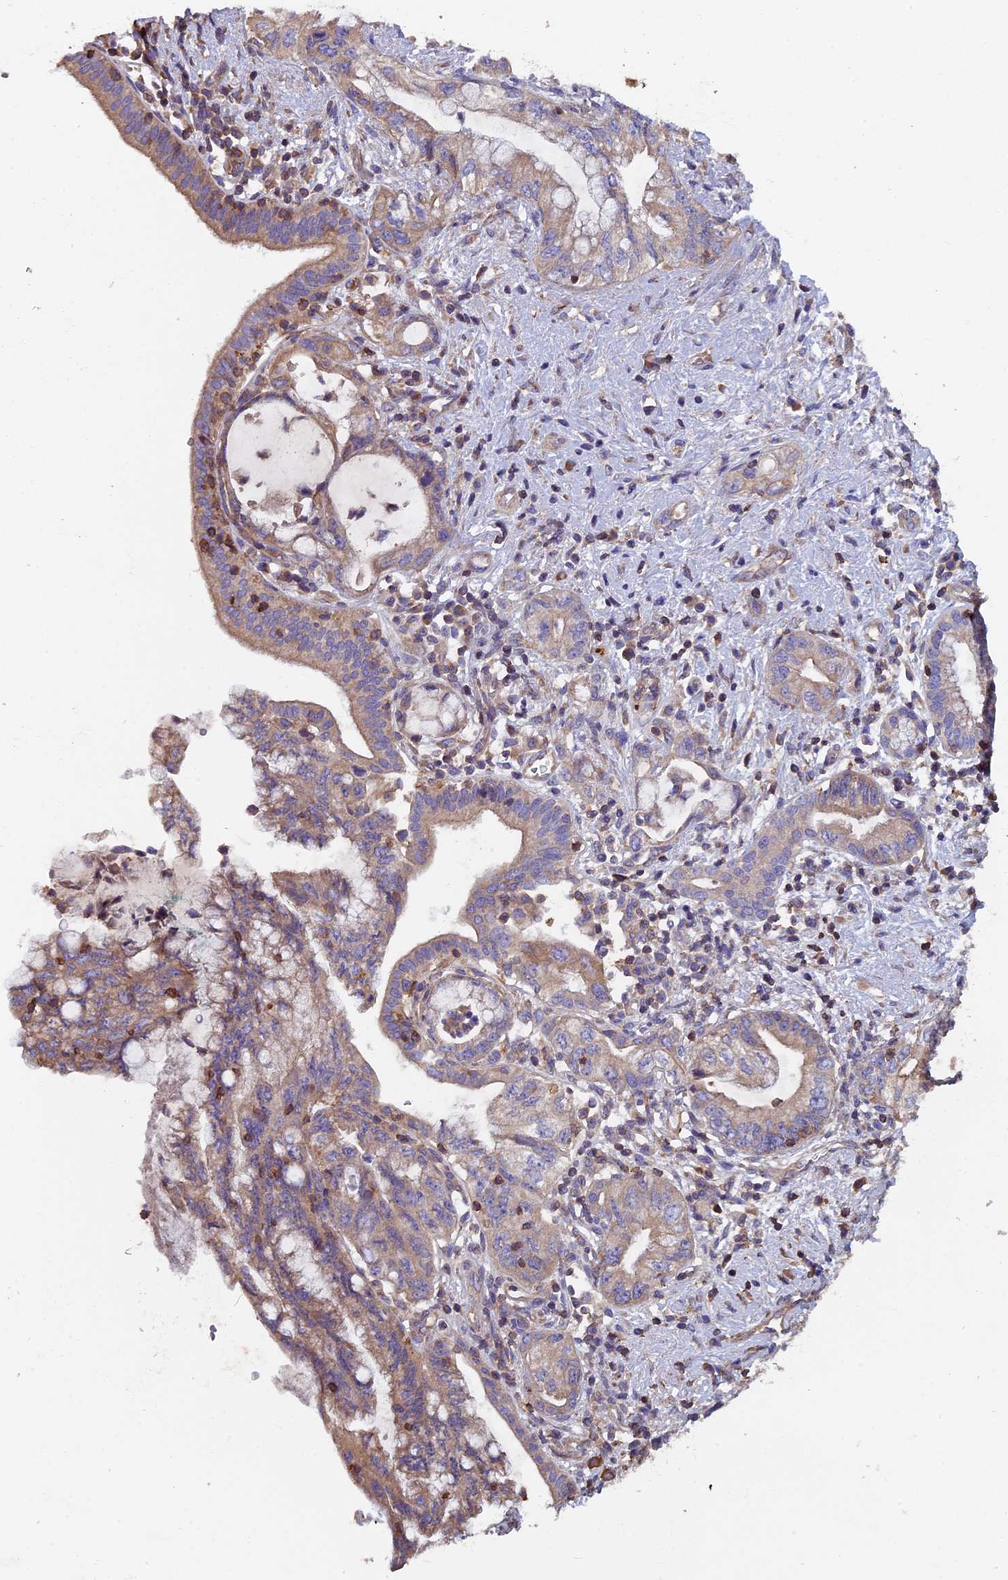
{"staining": {"intensity": "weak", "quantity": ">75%", "location": "cytoplasmic/membranous"}, "tissue": "pancreatic cancer", "cell_type": "Tumor cells", "image_type": "cancer", "snomed": [{"axis": "morphology", "description": "Adenocarcinoma, NOS"}, {"axis": "topography", "description": "Pancreas"}], "caption": "Protein analysis of pancreatic cancer tissue displays weak cytoplasmic/membranous expression in about >75% of tumor cells. (IHC, brightfield microscopy, high magnification).", "gene": "CCDC153", "patient": {"sex": "female", "age": 73}}